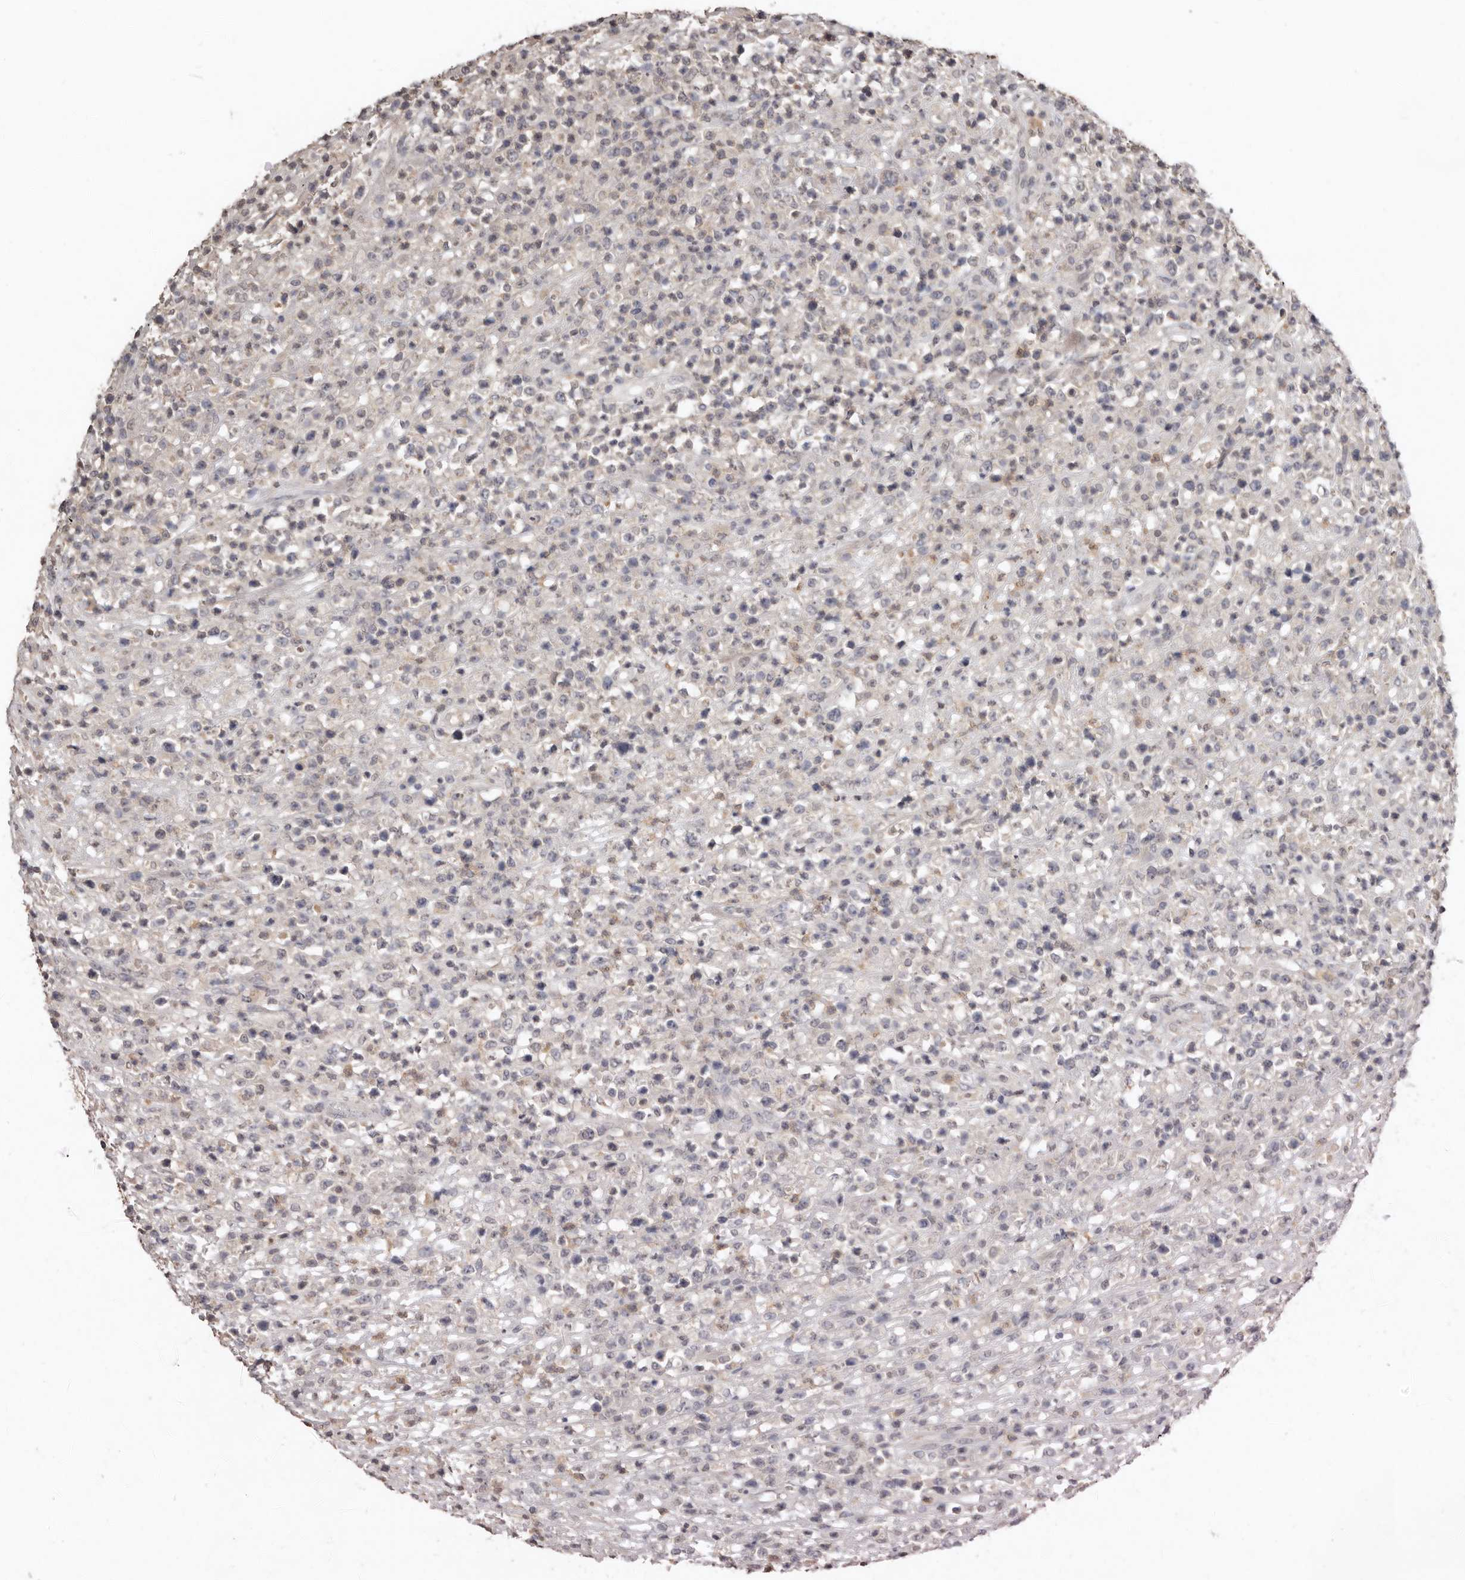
{"staining": {"intensity": "negative", "quantity": "none", "location": "none"}, "tissue": "lymphoma", "cell_type": "Tumor cells", "image_type": "cancer", "snomed": [{"axis": "morphology", "description": "Malignant lymphoma, non-Hodgkin's type, High grade"}, {"axis": "topography", "description": "Colon"}], "caption": "High-grade malignant lymphoma, non-Hodgkin's type was stained to show a protein in brown. There is no significant positivity in tumor cells.", "gene": "SULT1E1", "patient": {"sex": "female", "age": 53}}